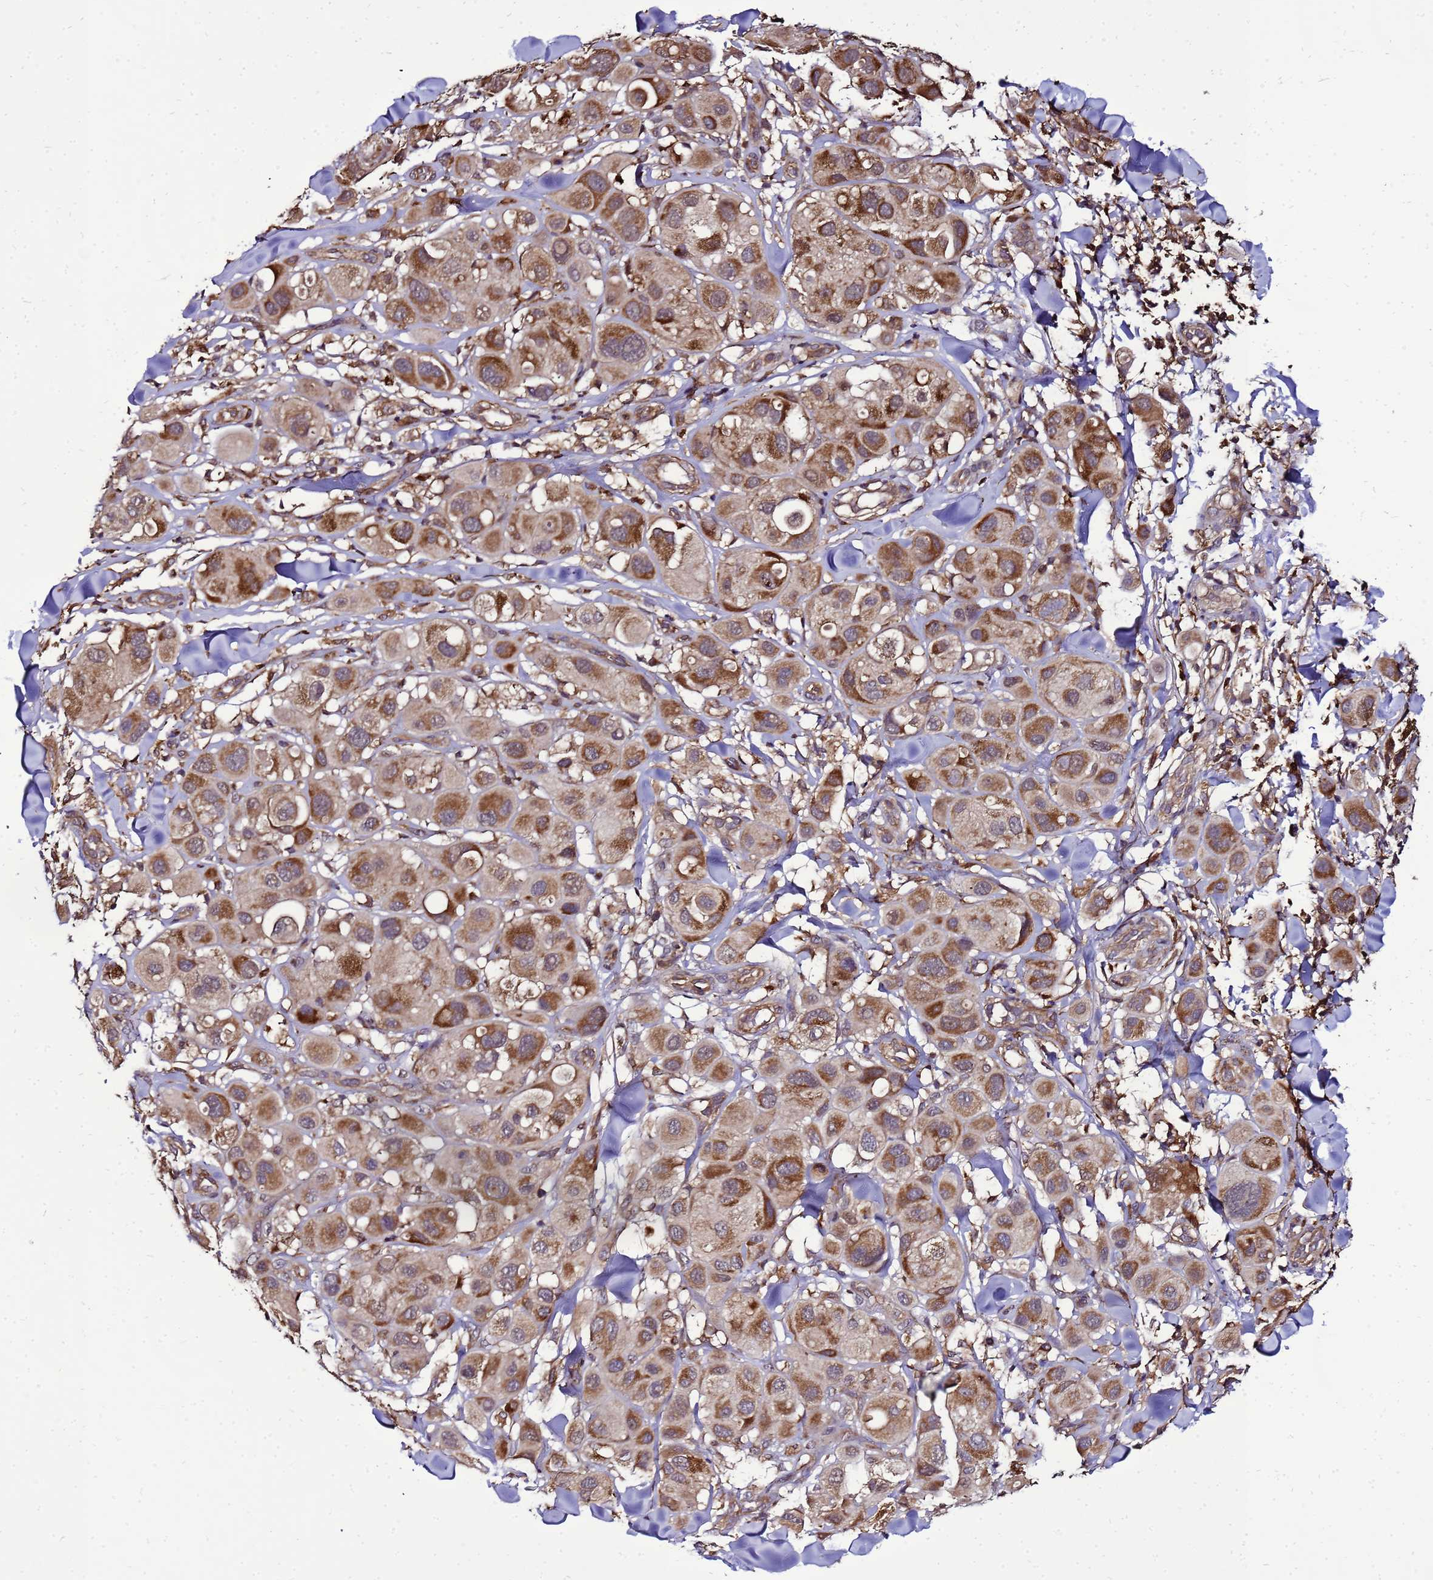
{"staining": {"intensity": "strong", "quantity": "25%-75%", "location": "cytoplasmic/membranous"}, "tissue": "melanoma", "cell_type": "Tumor cells", "image_type": "cancer", "snomed": [{"axis": "morphology", "description": "Malignant melanoma, Metastatic site"}, {"axis": "topography", "description": "Skin"}], "caption": "Protein expression analysis of human malignant melanoma (metastatic site) reveals strong cytoplasmic/membranous positivity in about 25%-75% of tumor cells. The protein is stained brown, and the nuclei are stained in blue (DAB IHC with brightfield microscopy, high magnification).", "gene": "TRABD", "patient": {"sex": "male", "age": 41}}